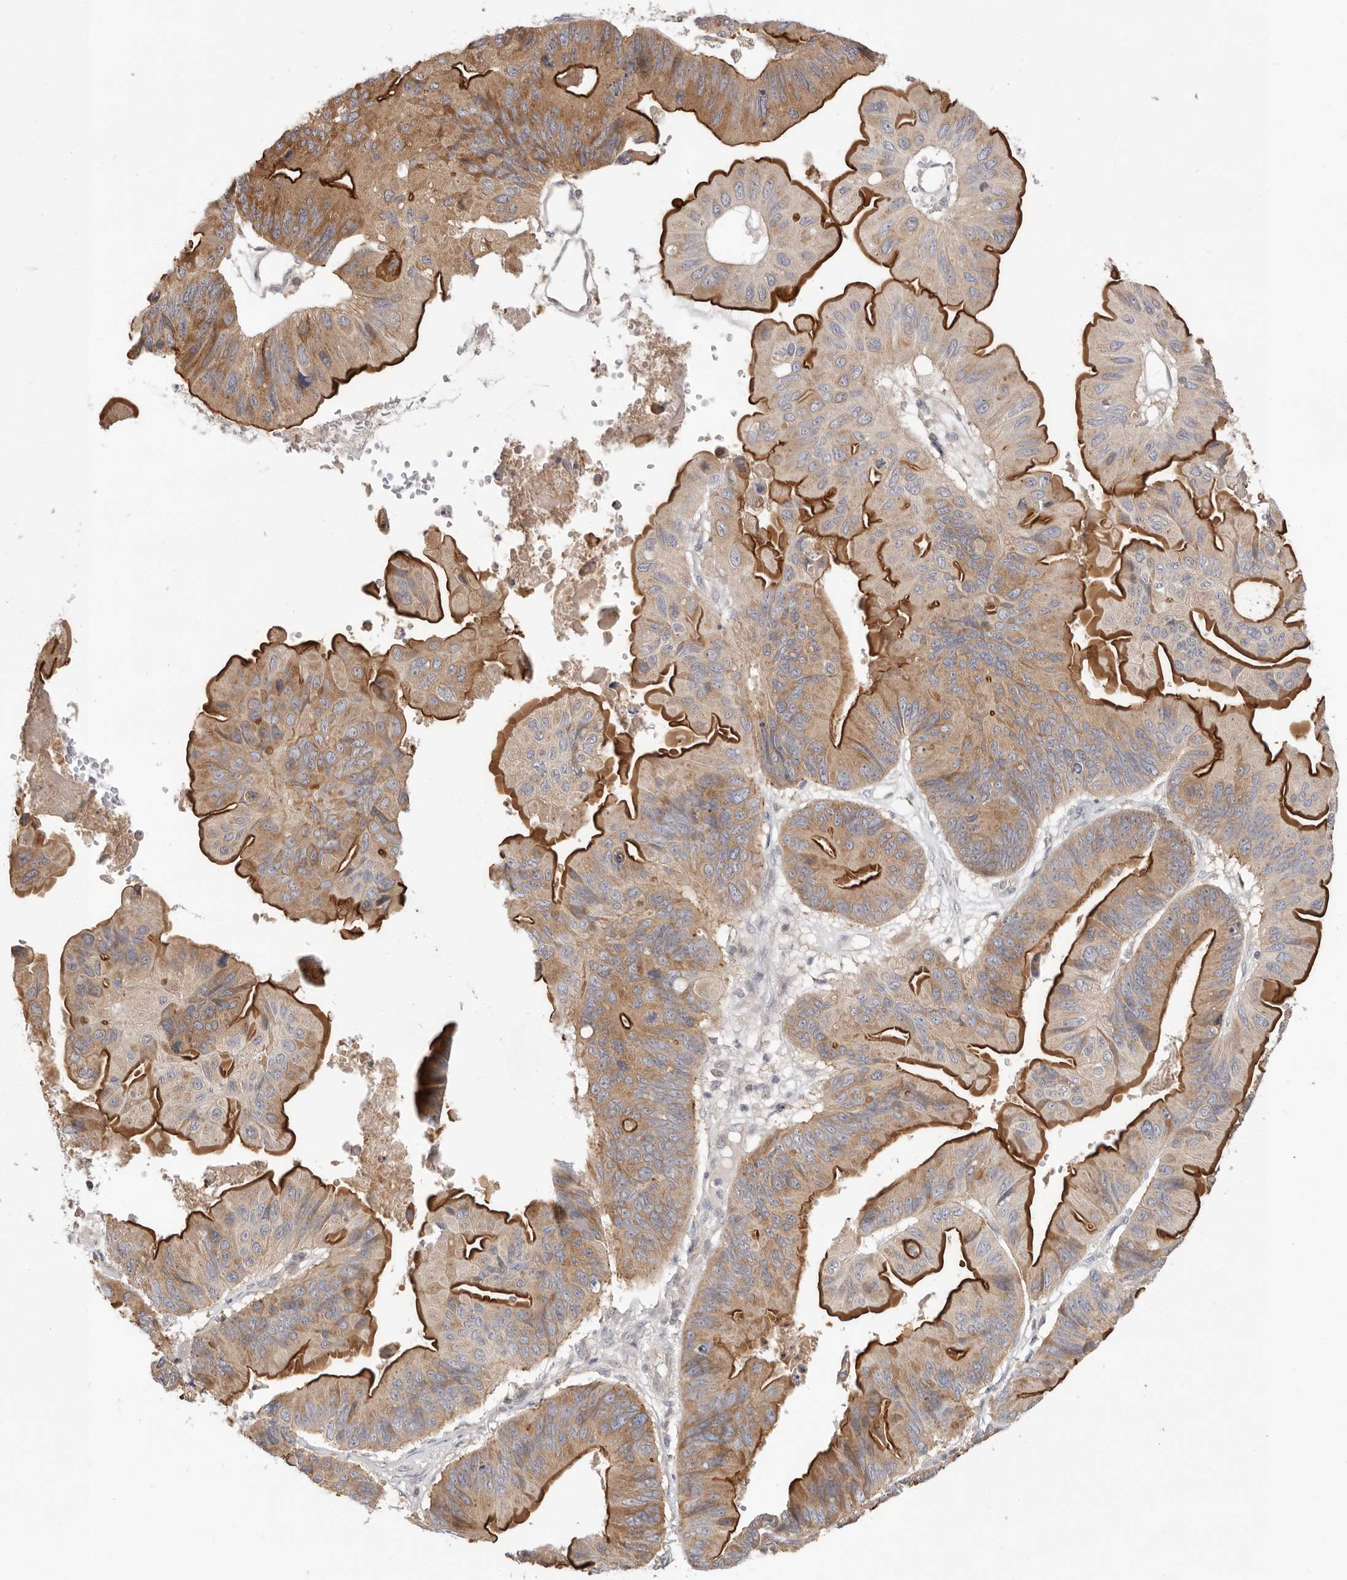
{"staining": {"intensity": "strong", "quantity": ">75%", "location": "cytoplasmic/membranous"}, "tissue": "ovarian cancer", "cell_type": "Tumor cells", "image_type": "cancer", "snomed": [{"axis": "morphology", "description": "Cystadenocarcinoma, mucinous, NOS"}, {"axis": "topography", "description": "Ovary"}], "caption": "Immunohistochemistry (DAB (3,3'-diaminobenzidine)) staining of human ovarian cancer (mucinous cystadenocarcinoma) shows strong cytoplasmic/membranous protein positivity in about >75% of tumor cells. The protein is shown in brown color, while the nuclei are stained blue.", "gene": "USH1C", "patient": {"sex": "female", "age": 61}}